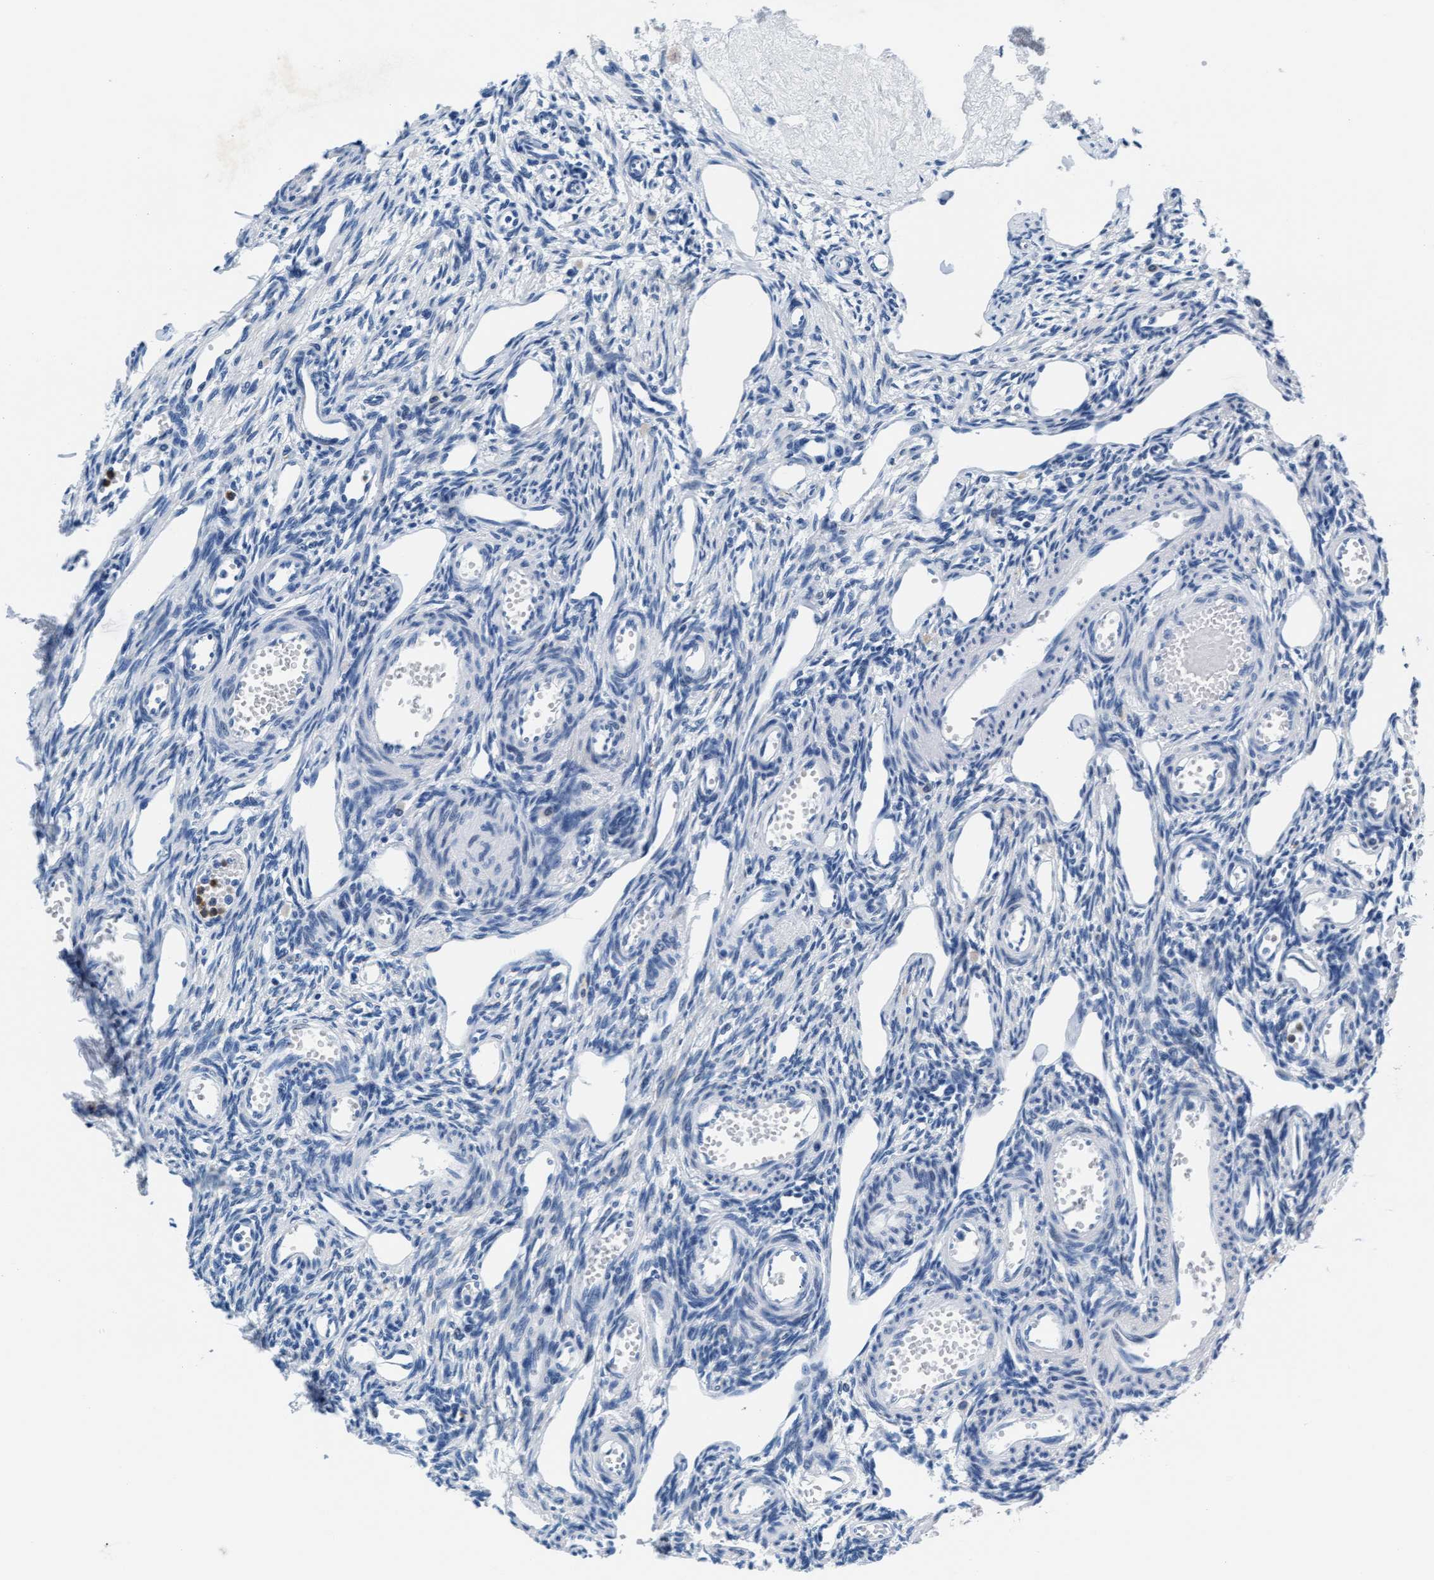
{"staining": {"intensity": "negative", "quantity": "none", "location": "none"}, "tissue": "ovary", "cell_type": "Follicle cells", "image_type": "normal", "snomed": [{"axis": "morphology", "description": "Normal tissue, NOS"}, {"axis": "topography", "description": "Ovary"}], "caption": "This is a histopathology image of immunohistochemistry (IHC) staining of unremarkable ovary, which shows no positivity in follicle cells. The staining was performed using DAB to visualize the protein expression in brown, while the nuclei were stained in blue with hematoxylin (Magnification: 20x).", "gene": "MMP8", "patient": {"sex": "female", "age": 33}}